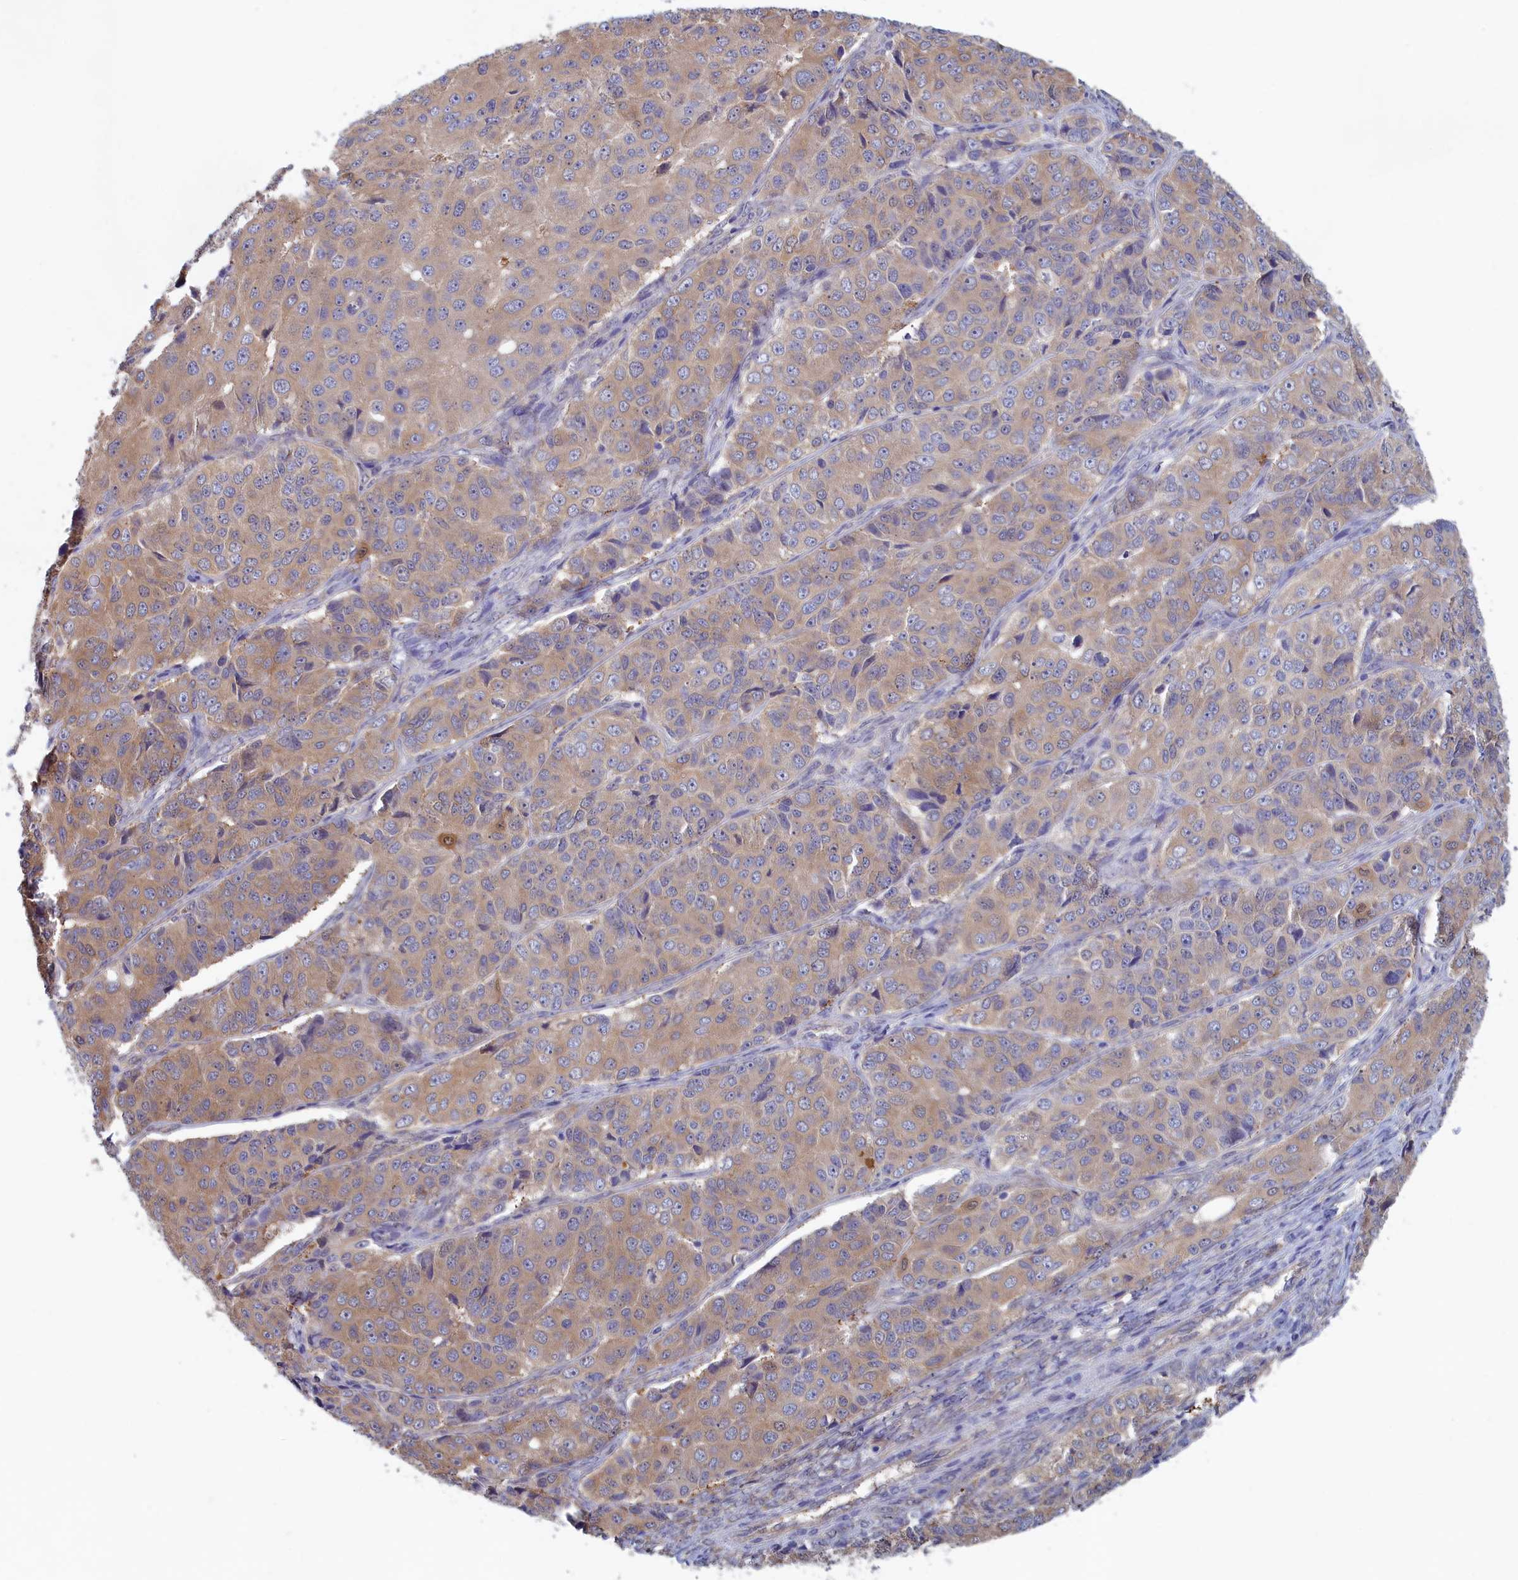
{"staining": {"intensity": "weak", "quantity": ">75%", "location": "cytoplasmic/membranous"}, "tissue": "ovarian cancer", "cell_type": "Tumor cells", "image_type": "cancer", "snomed": [{"axis": "morphology", "description": "Carcinoma, endometroid"}, {"axis": "topography", "description": "Ovary"}], "caption": "Immunohistochemical staining of human endometroid carcinoma (ovarian) shows low levels of weak cytoplasmic/membranous positivity in approximately >75% of tumor cells. Ihc stains the protein in brown and the nuclei are stained blue.", "gene": "SYNDIG1L", "patient": {"sex": "female", "age": 51}}